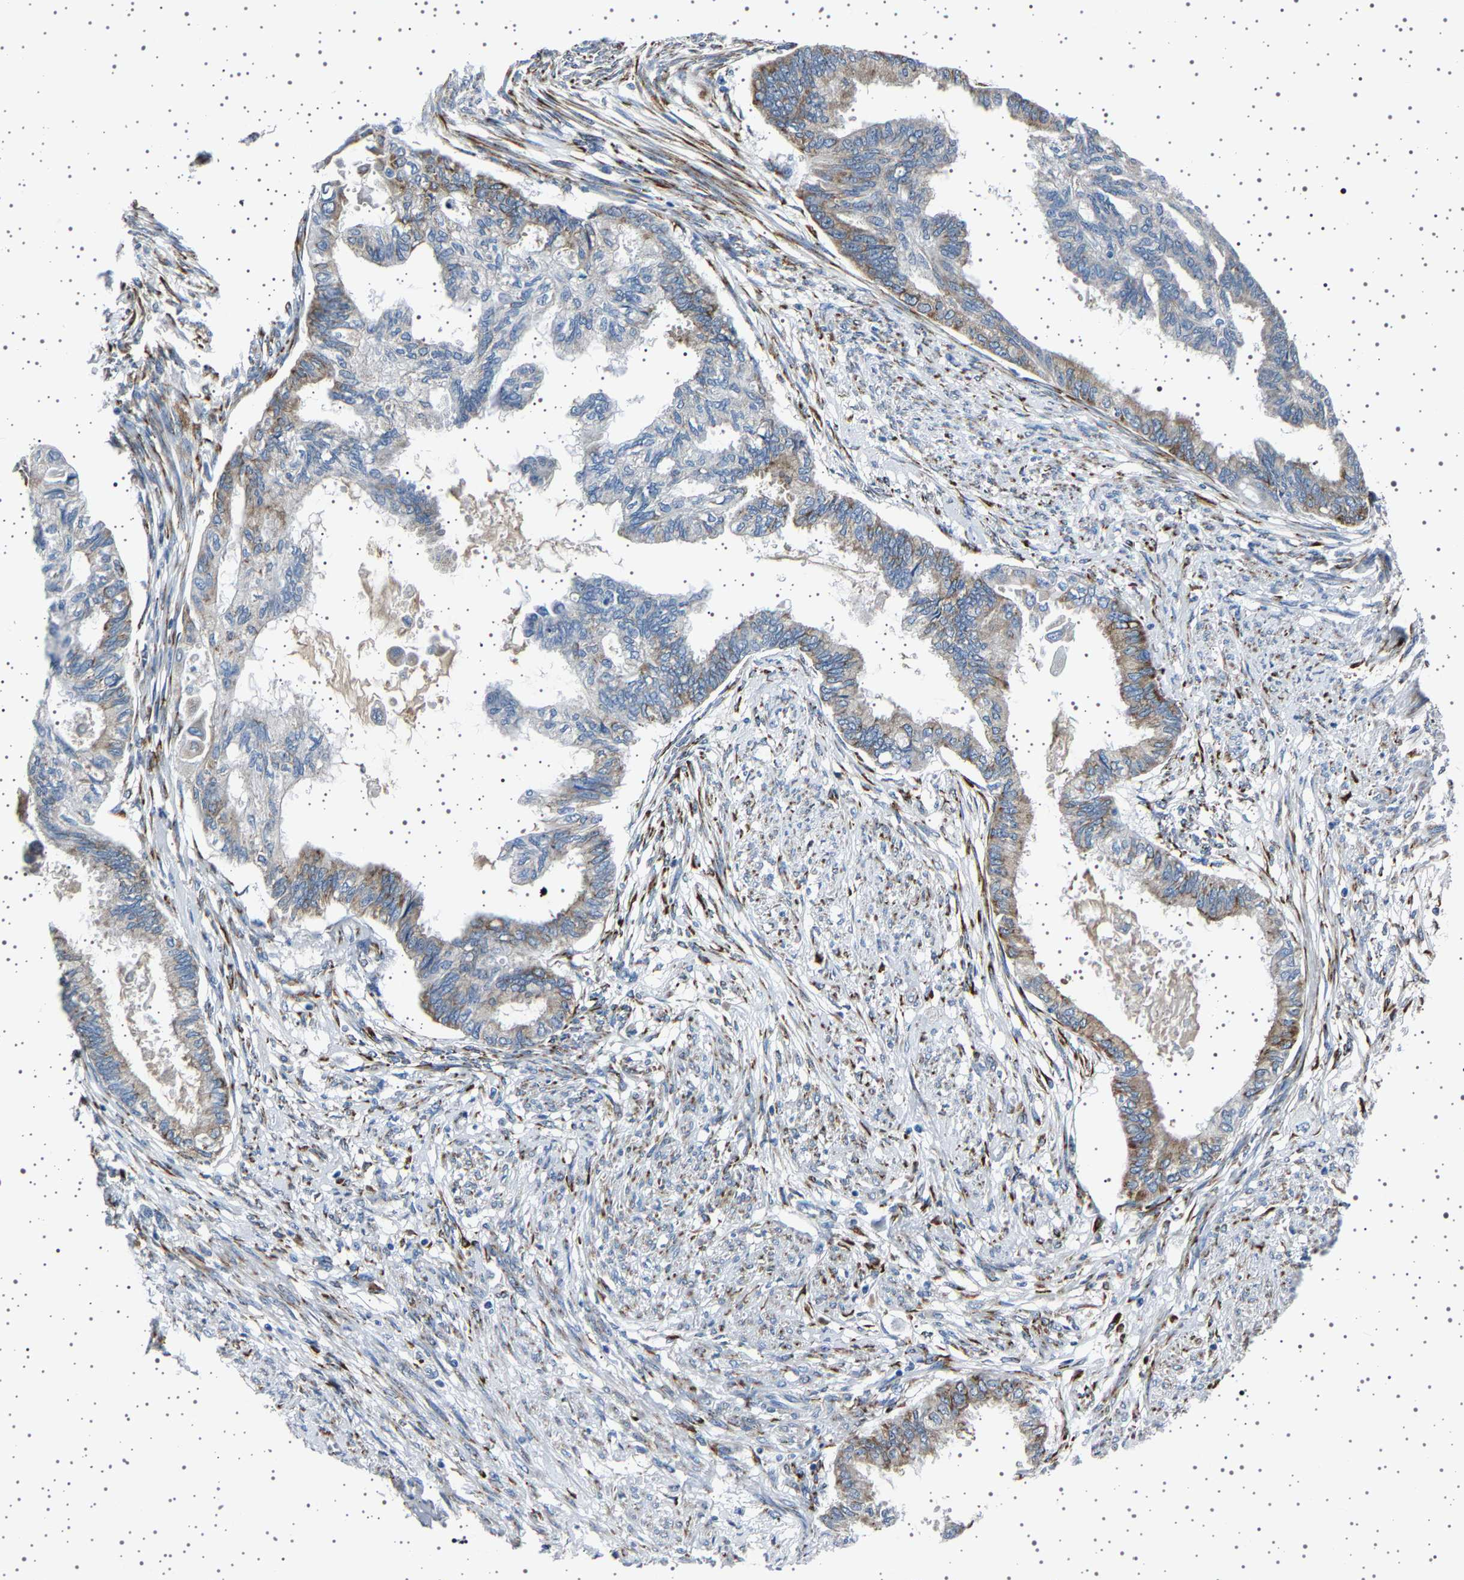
{"staining": {"intensity": "moderate", "quantity": "25%-75%", "location": "cytoplasmic/membranous"}, "tissue": "cervical cancer", "cell_type": "Tumor cells", "image_type": "cancer", "snomed": [{"axis": "morphology", "description": "Normal tissue, NOS"}, {"axis": "morphology", "description": "Adenocarcinoma, NOS"}, {"axis": "topography", "description": "Cervix"}, {"axis": "topography", "description": "Endometrium"}], "caption": "Protein expression analysis of cervical cancer (adenocarcinoma) demonstrates moderate cytoplasmic/membranous staining in approximately 25%-75% of tumor cells.", "gene": "FTCD", "patient": {"sex": "female", "age": 86}}